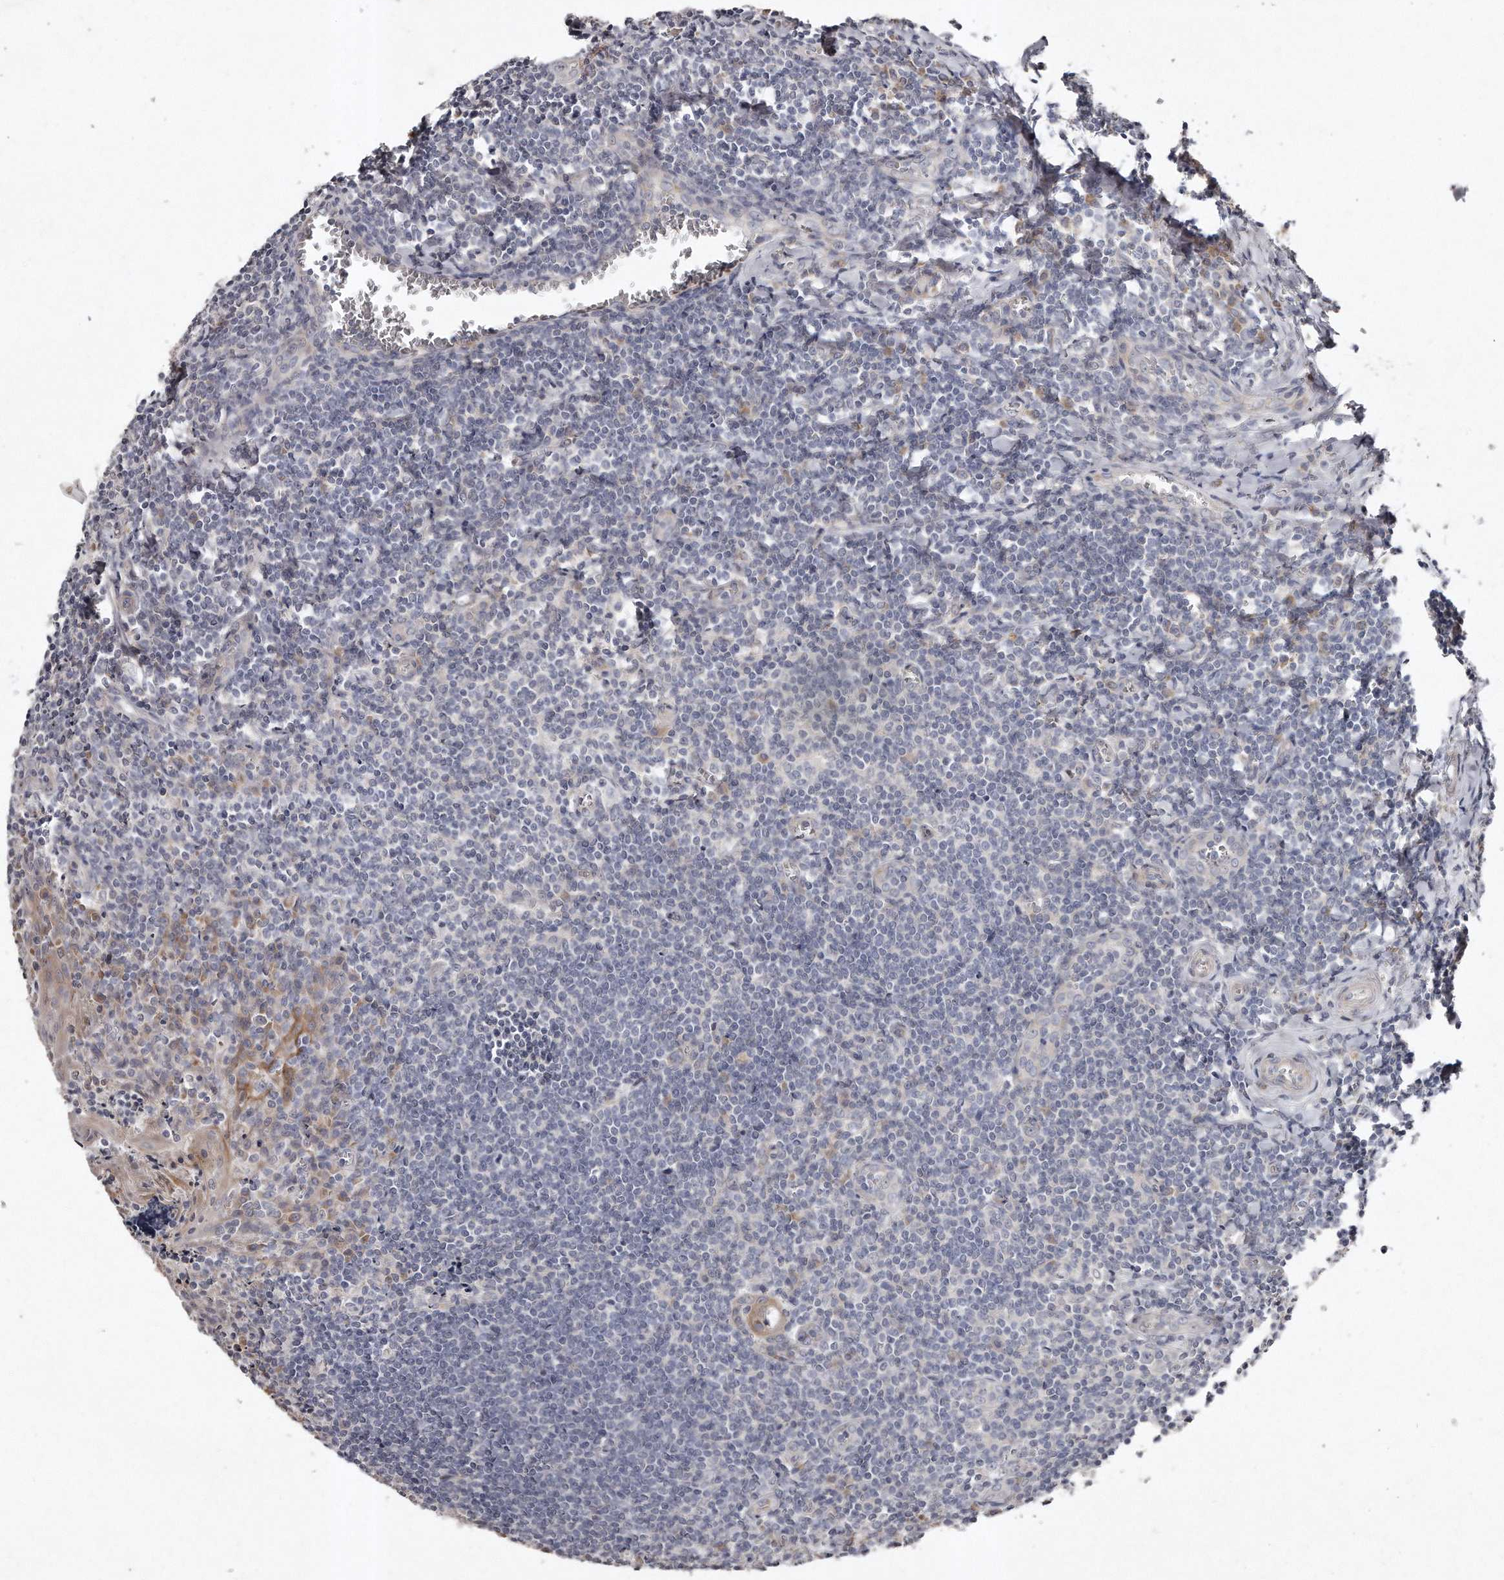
{"staining": {"intensity": "negative", "quantity": "none", "location": "none"}, "tissue": "tonsil", "cell_type": "Germinal center cells", "image_type": "normal", "snomed": [{"axis": "morphology", "description": "Normal tissue, NOS"}, {"axis": "topography", "description": "Tonsil"}], "caption": "The micrograph reveals no significant staining in germinal center cells of tonsil. (DAB (3,3'-diaminobenzidine) immunohistochemistry (IHC) visualized using brightfield microscopy, high magnification).", "gene": "TECR", "patient": {"sex": "male", "age": 27}}